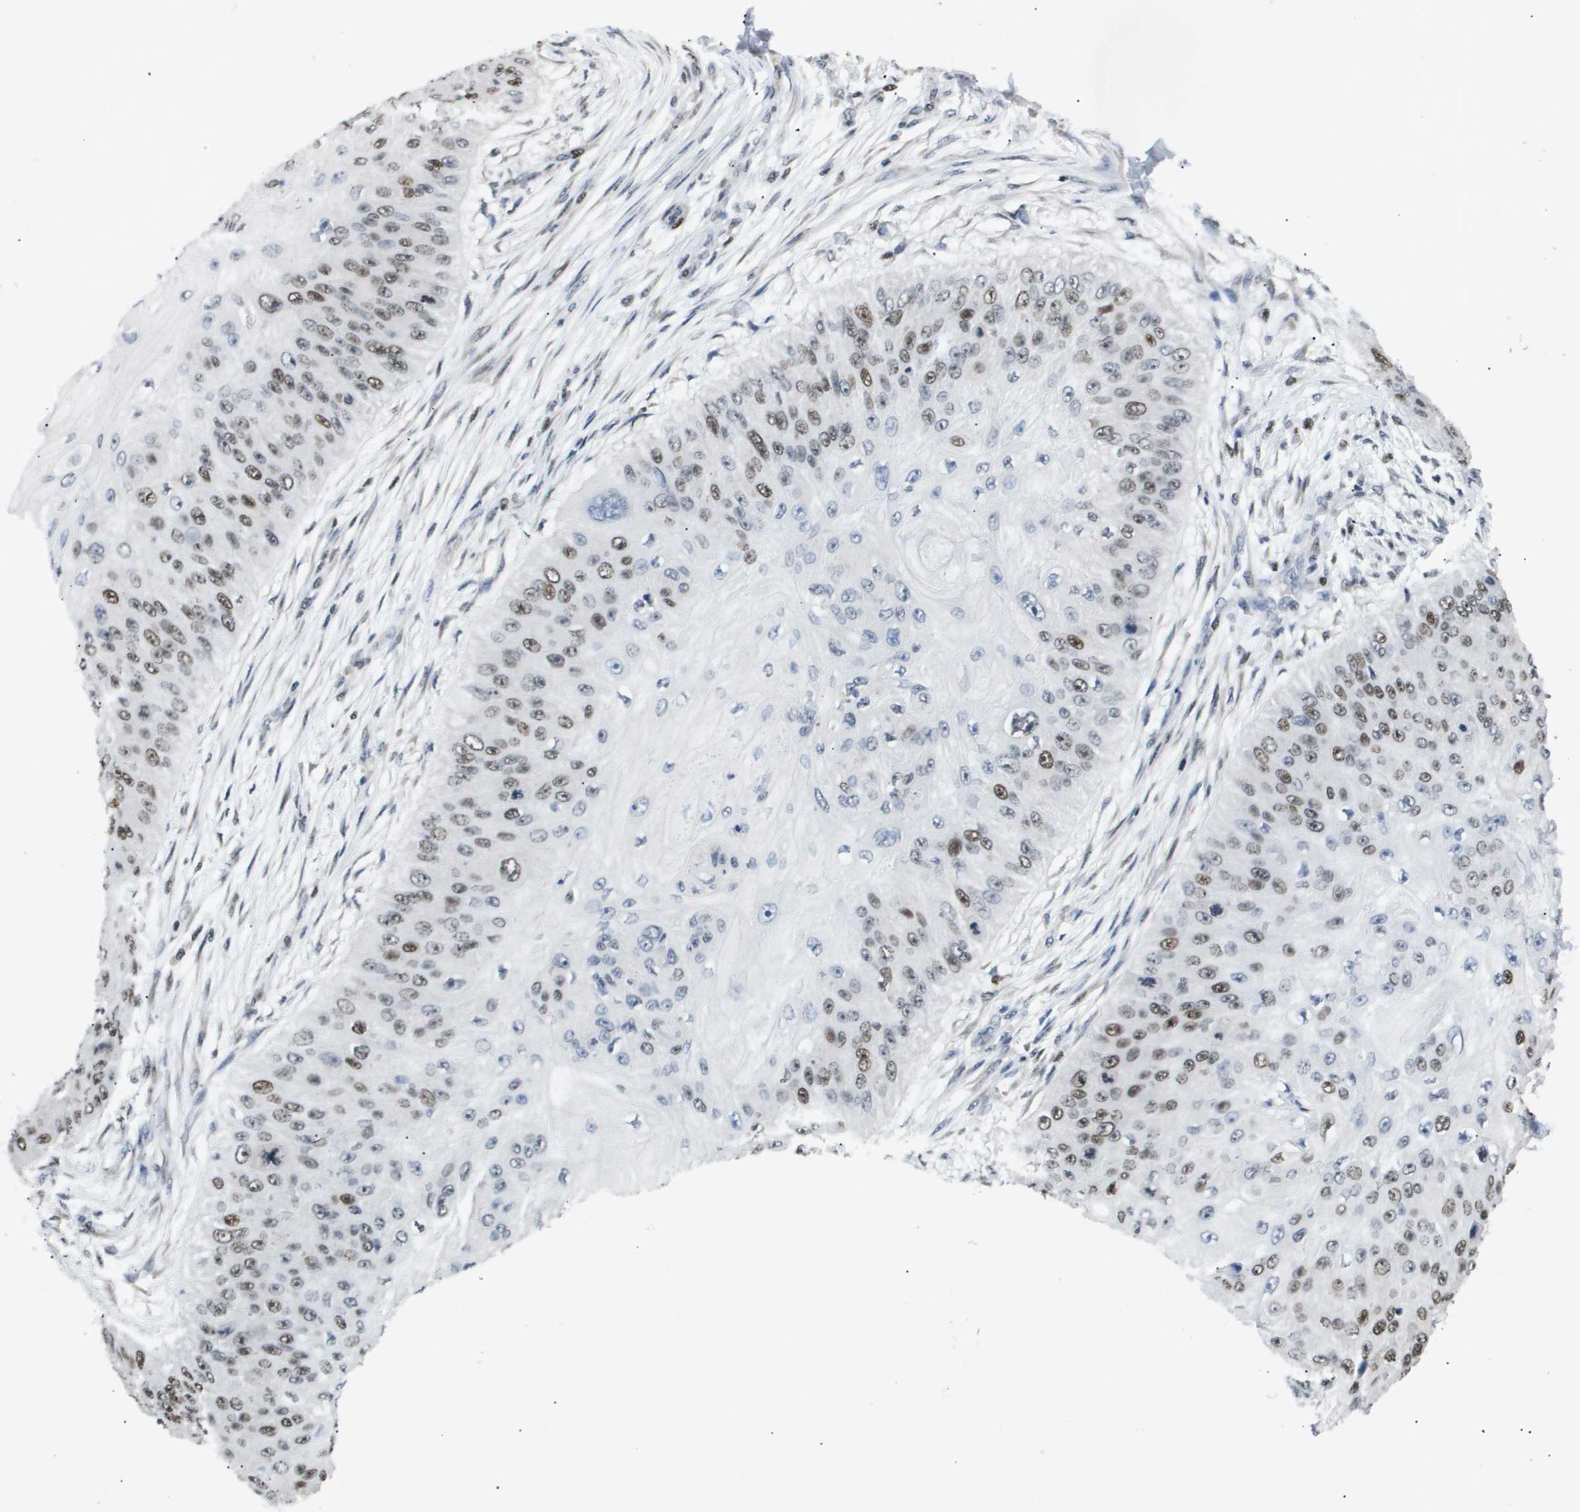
{"staining": {"intensity": "moderate", "quantity": "25%-75%", "location": "nuclear"}, "tissue": "skin cancer", "cell_type": "Tumor cells", "image_type": "cancer", "snomed": [{"axis": "morphology", "description": "Squamous cell carcinoma, NOS"}, {"axis": "topography", "description": "Skin"}], "caption": "Immunohistochemical staining of human skin cancer (squamous cell carcinoma) reveals medium levels of moderate nuclear positivity in approximately 25%-75% of tumor cells.", "gene": "ANAPC2", "patient": {"sex": "female", "age": 80}}